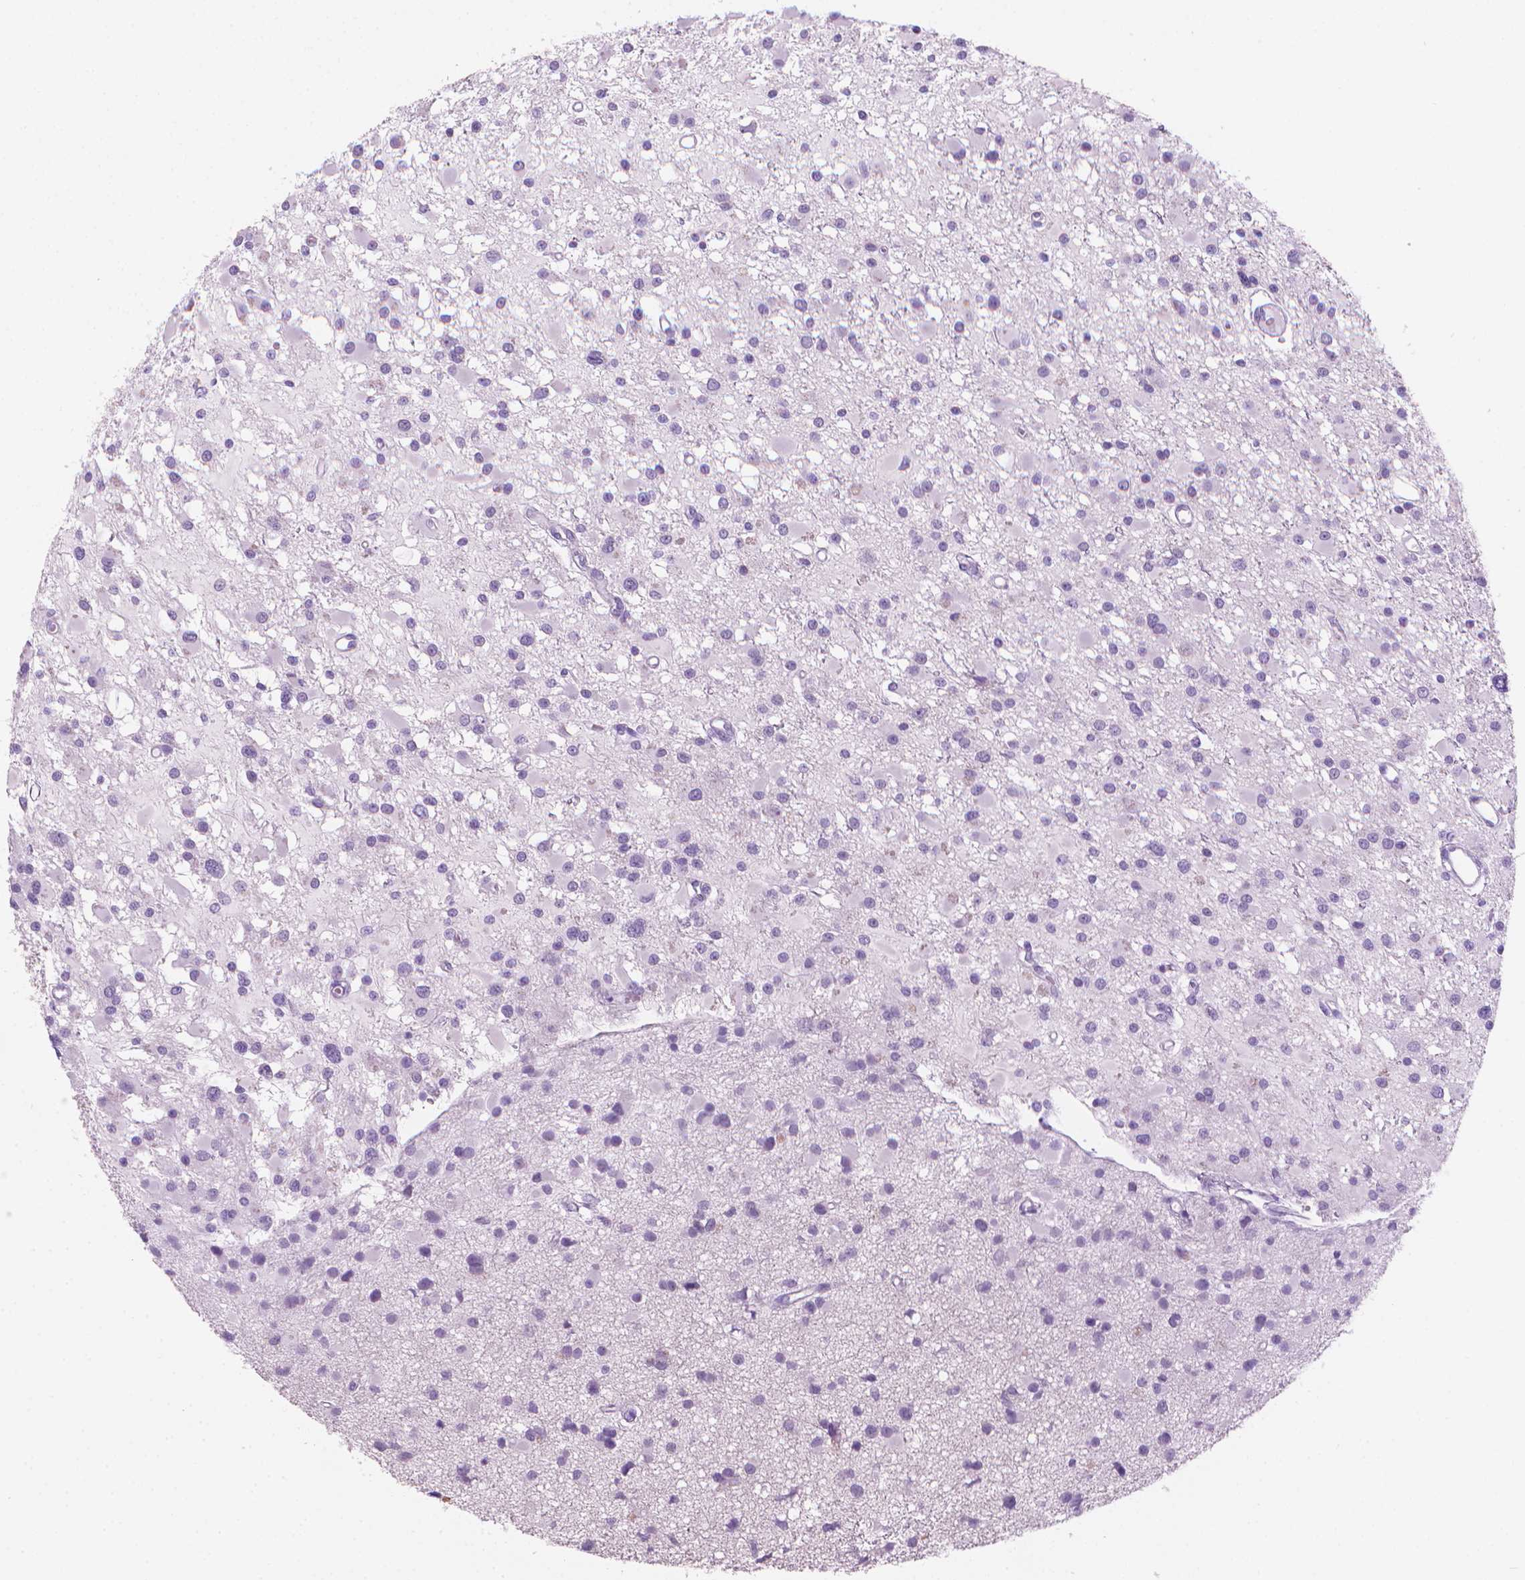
{"staining": {"intensity": "negative", "quantity": "none", "location": "none"}, "tissue": "glioma", "cell_type": "Tumor cells", "image_type": "cancer", "snomed": [{"axis": "morphology", "description": "Glioma, malignant, High grade"}, {"axis": "topography", "description": "Brain"}], "caption": "Immunohistochemistry of human malignant glioma (high-grade) reveals no positivity in tumor cells.", "gene": "TTC29", "patient": {"sex": "male", "age": 54}}